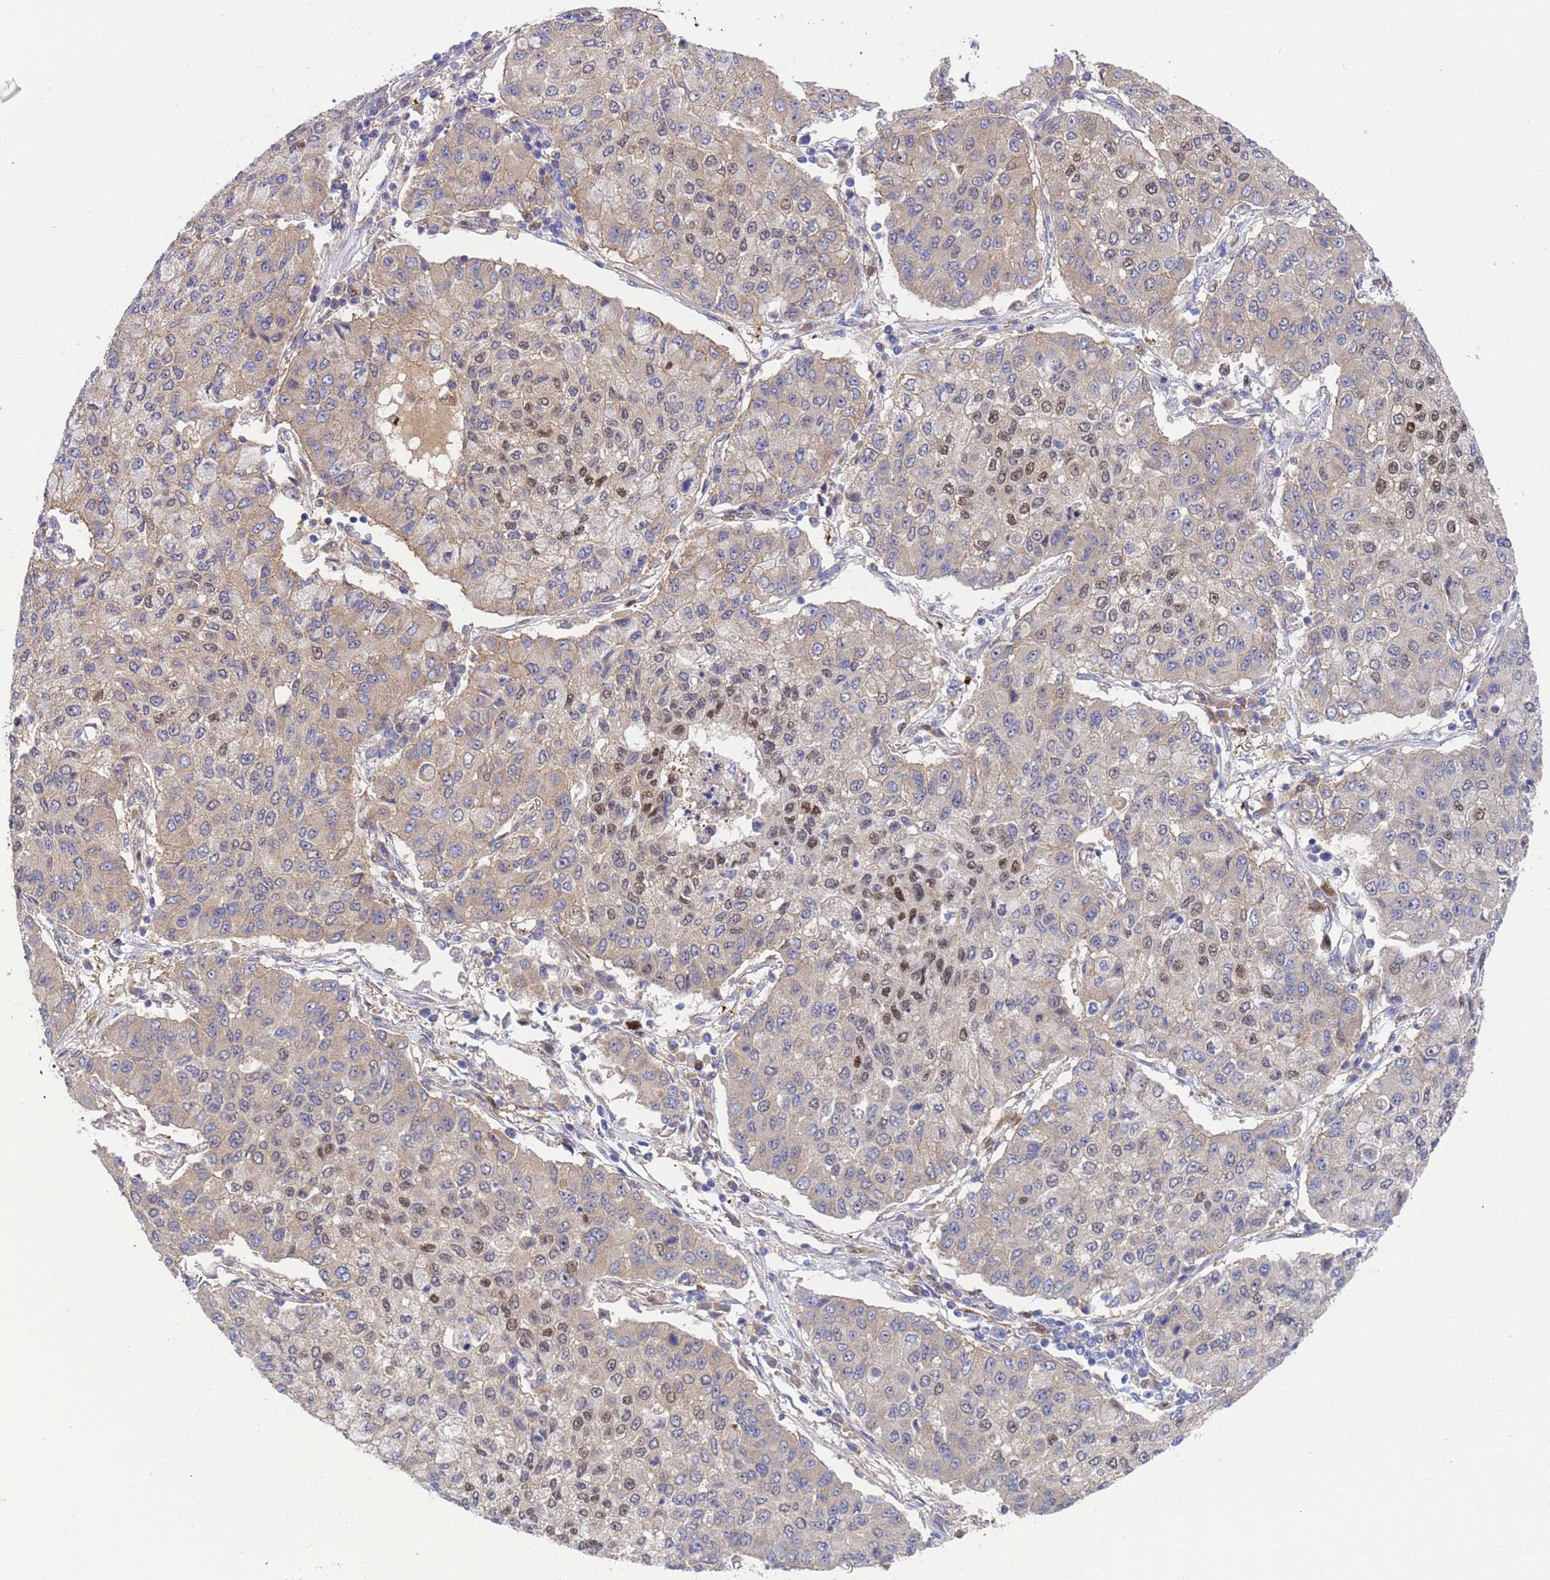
{"staining": {"intensity": "moderate", "quantity": "25%-75%", "location": "nuclear"}, "tissue": "lung cancer", "cell_type": "Tumor cells", "image_type": "cancer", "snomed": [{"axis": "morphology", "description": "Squamous cell carcinoma, NOS"}, {"axis": "topography", "description": "Lung"}], "caption": "Moderate nuclear expression is seen in about 25%-75% of tumor cells in lung cancer. Immunohistochemistry stains the protein of interest in brown and the nuclei are stained blue.", "gene": "FOXRED1", "patient": {"sex": "male", "age": 74}}